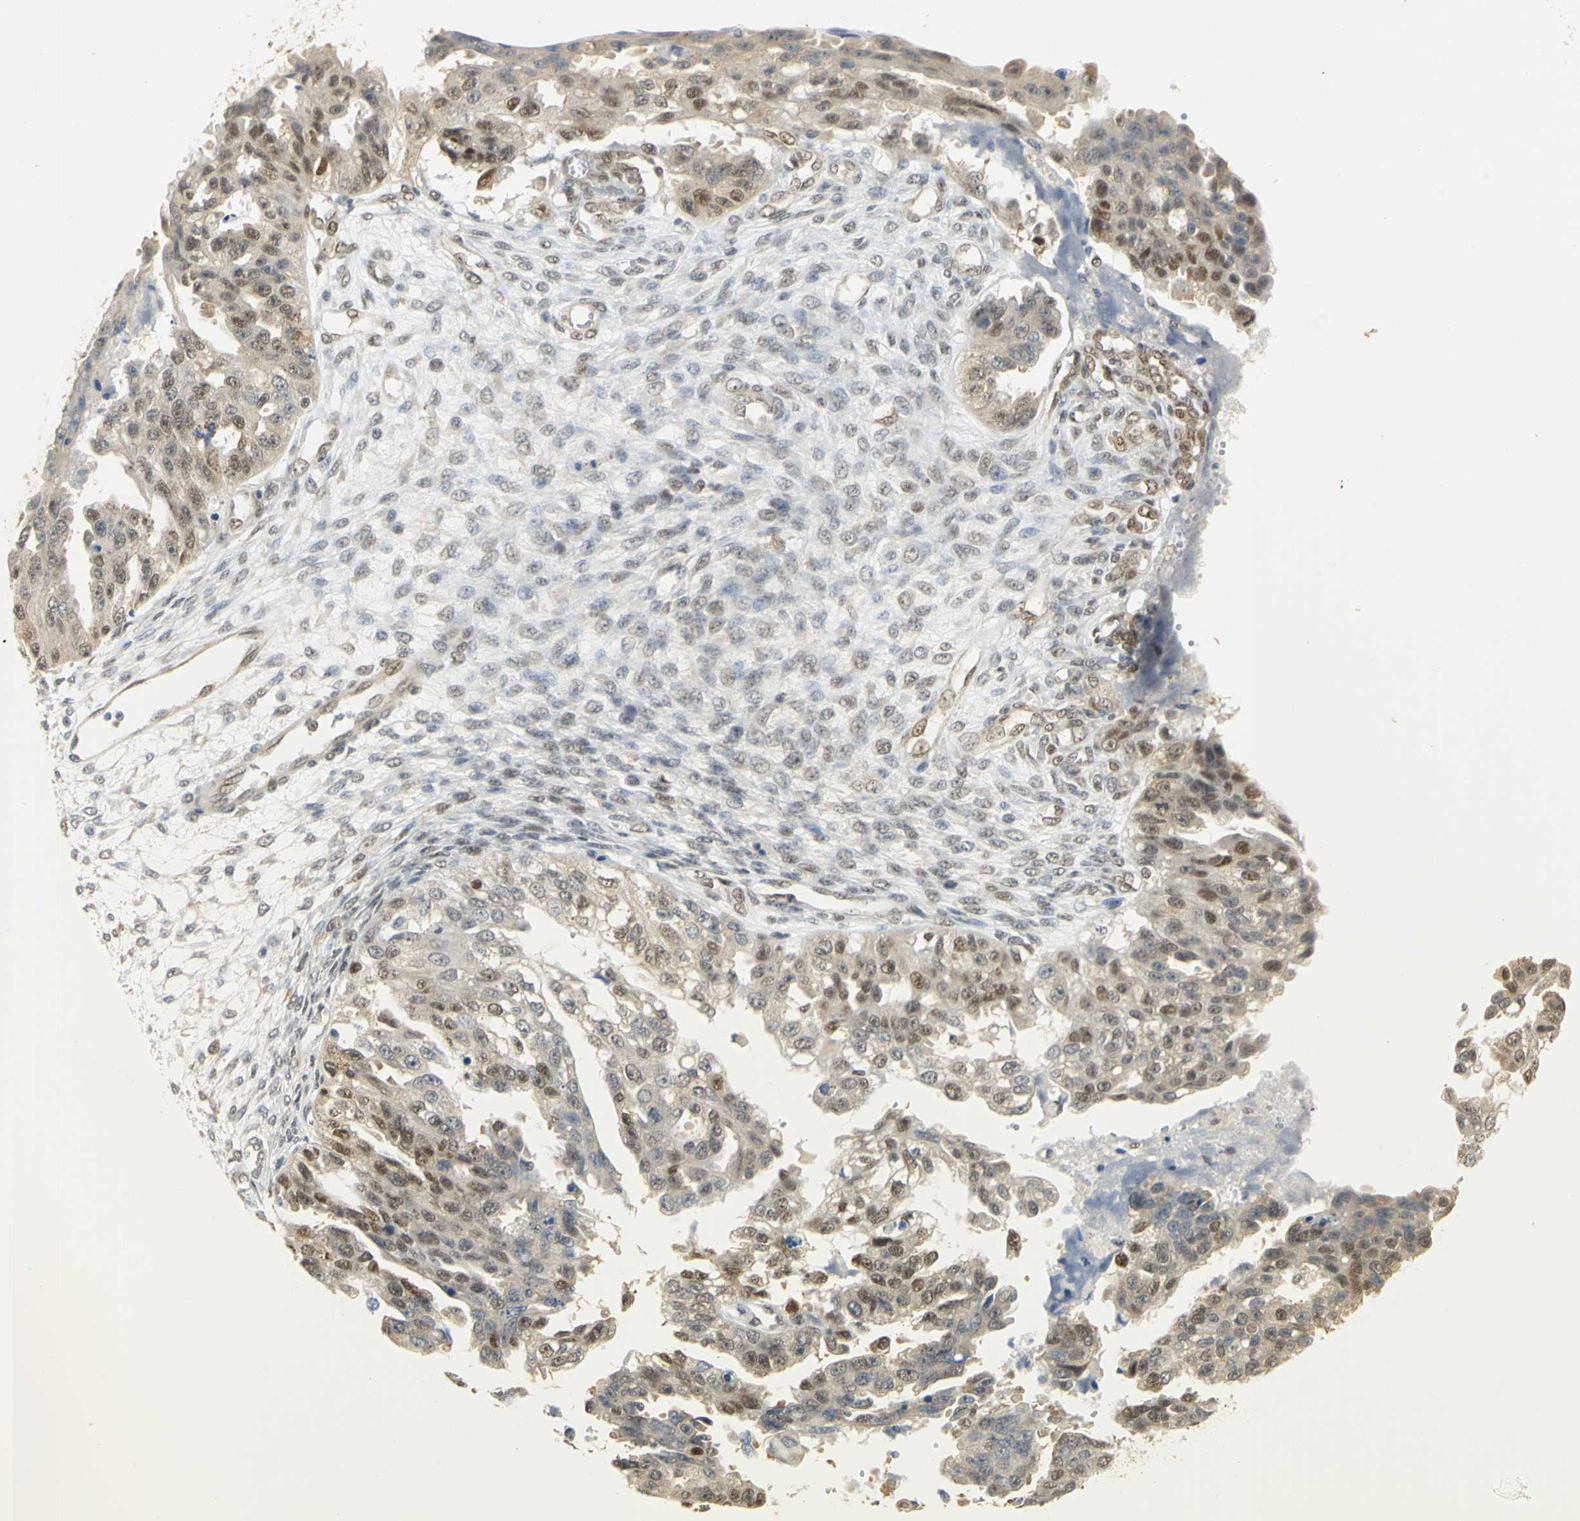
{"staining": {"intensity": "weak", "quantity": ">75%", "location": "cytoplasmic/membranous,nuclear"}, "tissue": "ovarian cancer", "cell_type": "Tumor cells", "image_type": "cancer", "snomed": [{"axis": "morphology", "description": "Cystadenocarcinoma, serous, NOS"}, {"axis": "topography", "description": "Ovary"}], "caption": "Ovarian cancer (serous cystadenocarcinoma) stained with immunohistochemistry exhibits weak cytoplasmic/membranous and nuclear expression in approximately >75% of tumor cells. The staining was performed using DAB to visualize the protein expression in brown, while the nuclei were stained in blue with hematoxylin (Magnification: 20x).", "gene": "DDX5", "patient": {"sex": "female", "age": 58}}